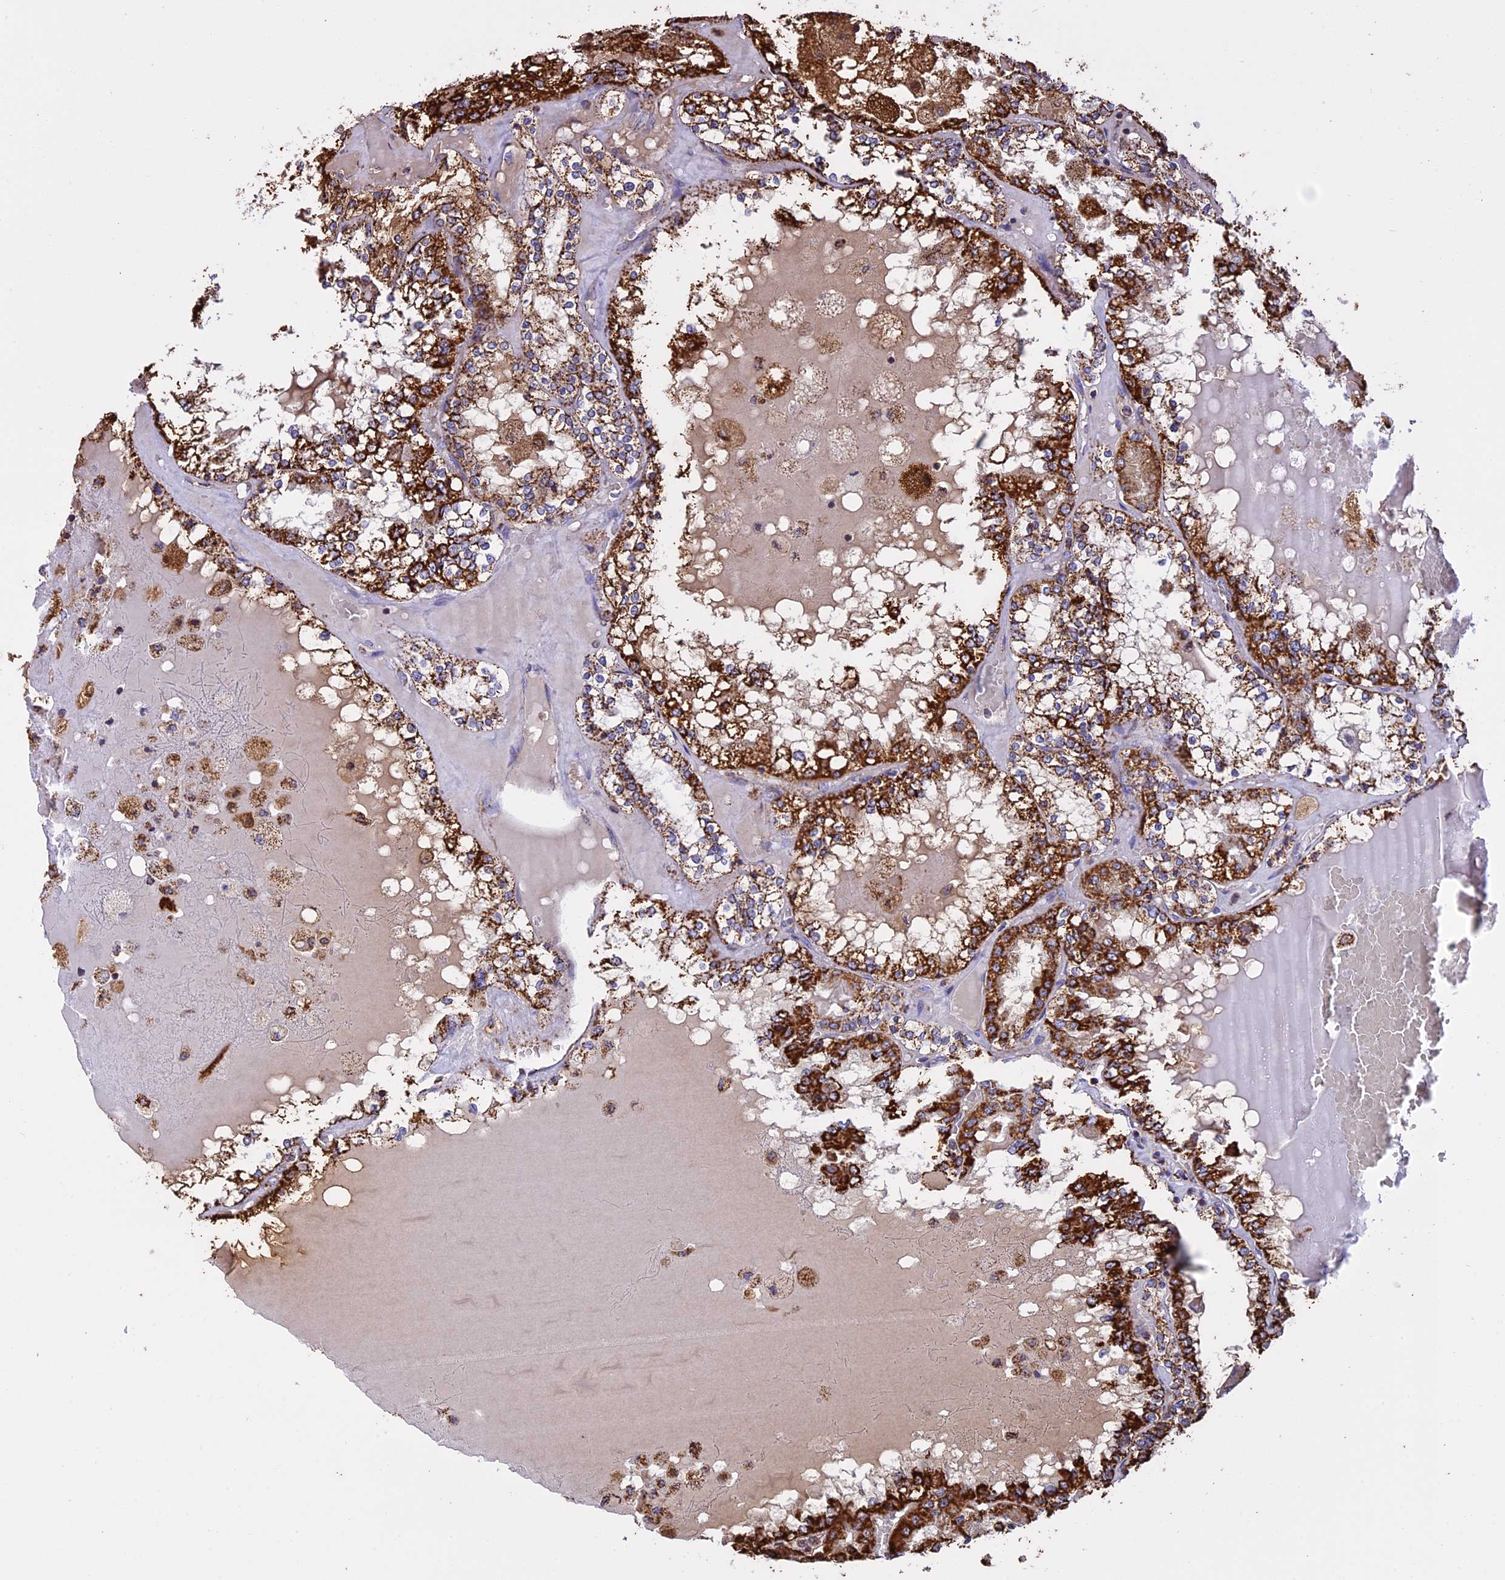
{"staining": {"intensity": "strong", "quantity": ">75%", "location": "cytoplasmic/membranous"}, "tissue": "renal cancer", "cell_type": "Tumor cells", "image_type": "cancer", "snomed": [{"axis": "morphology", "description": "Adenocarcinoma, NOS"}, {"axis": "topography", "description": "Kidney"}], "caption": "IHC (DAB (3,3'-diaminobenzidine)) staining of renal cancer (adenocarcinoma) demonstrates strong cytoplasmic/membranous protein expression in approximately >75% of tumor cells. The staining is performed using DAB (3,3'-diaminobenzidine) brown chromogen to label protein expression. The nuclei are counter-stained blue using hematoxylin.", "gene": "KCNG1", "patient": {"sex": "female", "age": 56}}